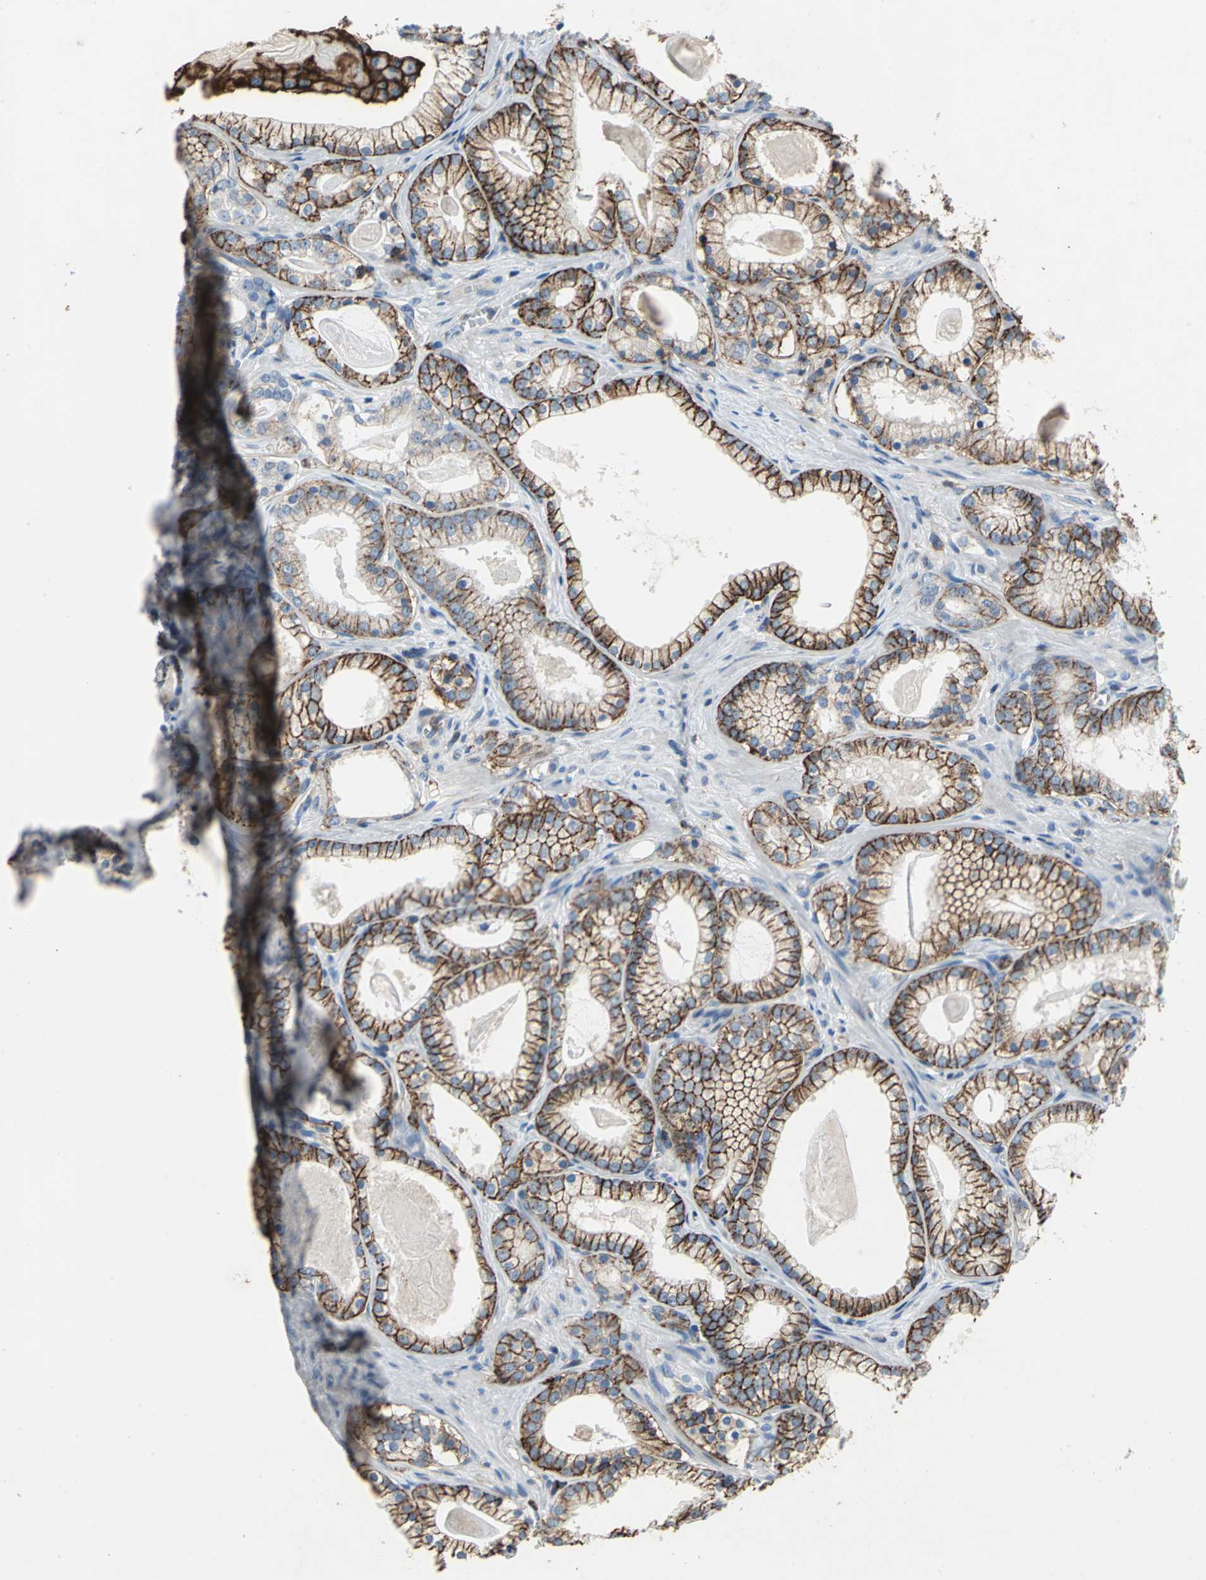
{"staining": {"intensity": "strong", "quantity": ">75%", "location": "cytoplasmic/membranous"}, "tissue": "prostate cancer", "cell_type": "Tumor cells", "image_type": "cancer", "snomed": [{"axis": "morphology", "description": "Adenocarcinoma, Low grade"}, {"axis": "topography", "description": "Prostate"}], "caption": "Strong cytoplasmic/membranous protein staining is identified in approximately >75% of tumor cells in prostate low-grade adenocarcinoma. The staining is performed using DAB brown chromogen to label protein expression. The nuclei are counter-stained blue using hematoxylin.", "gene": "CD44", "patient": {"sex": "male", "age": 59}}